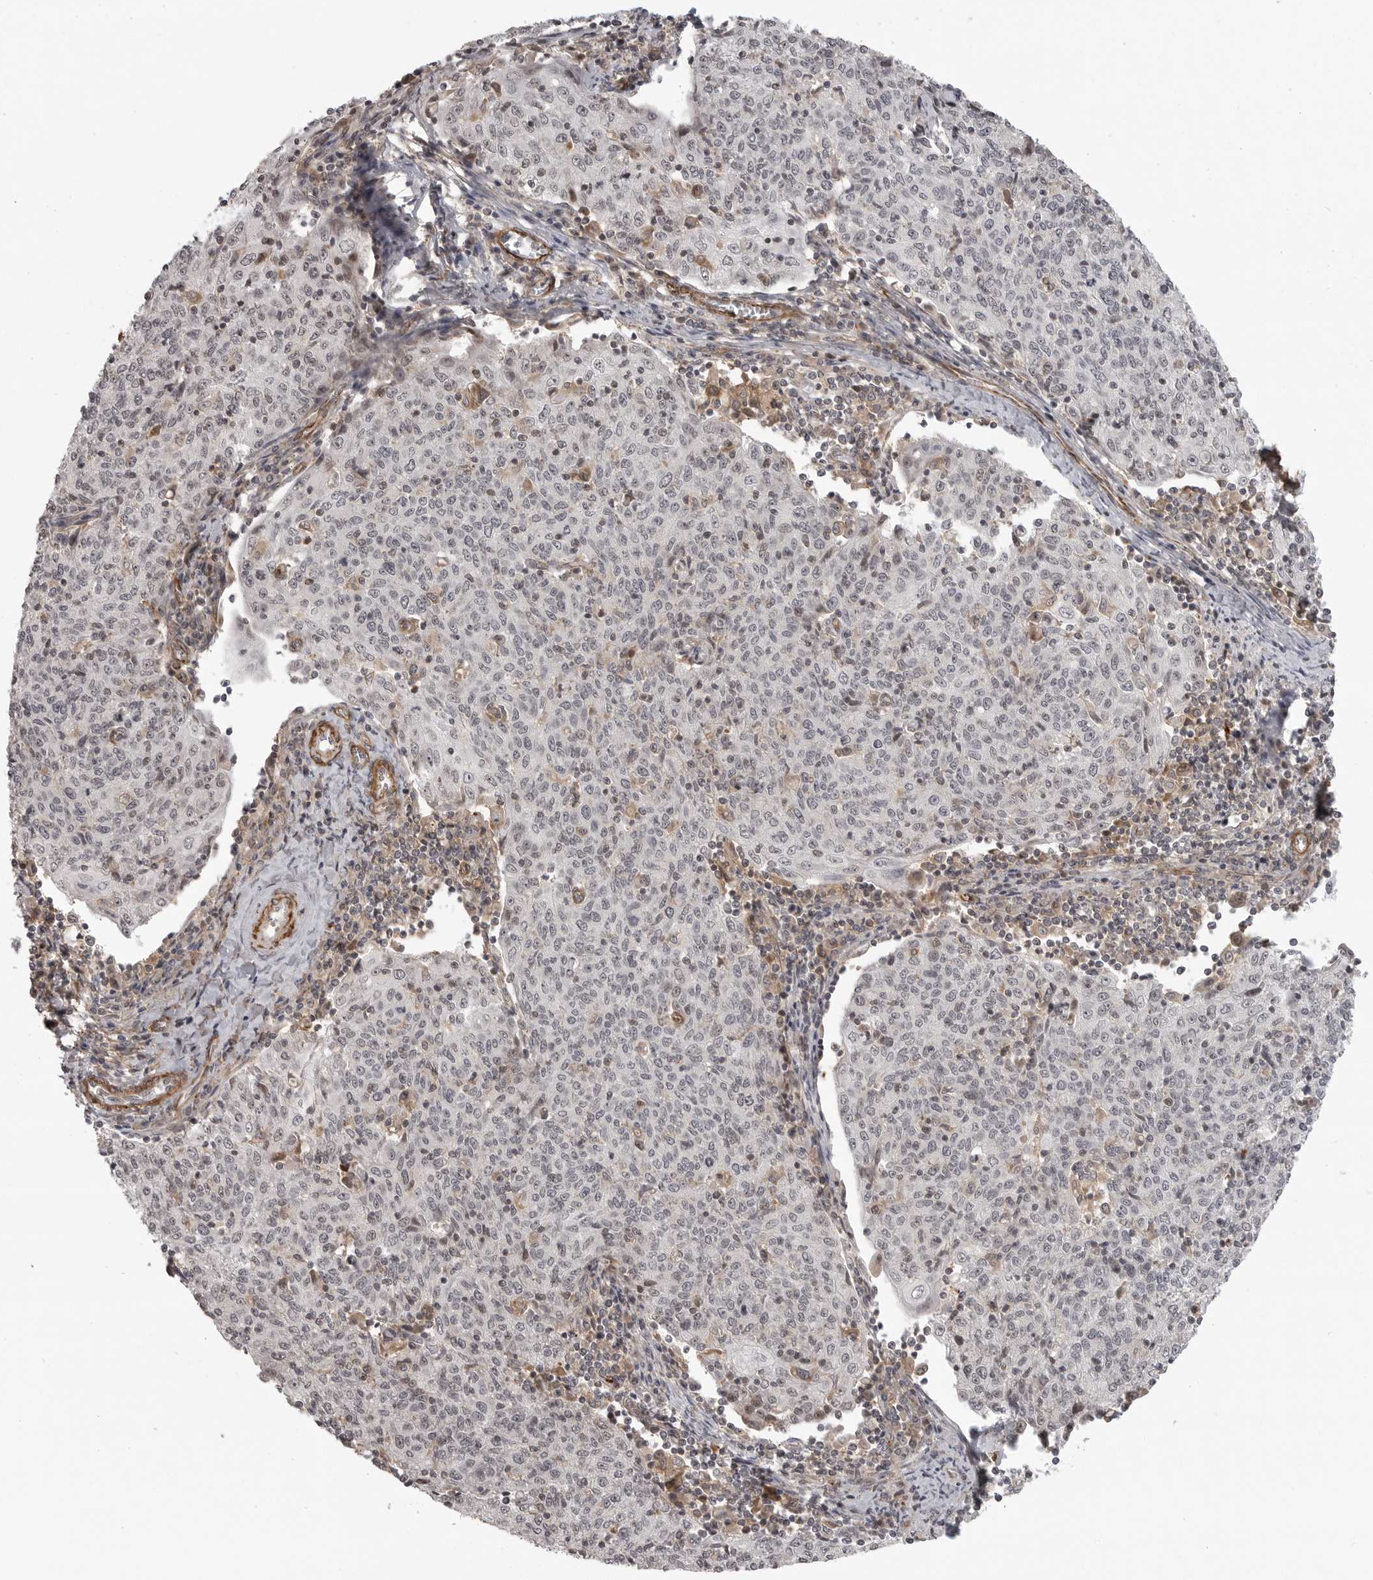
{"staining": {"intensity": "weak", "quantity": "<25%", "location": "nuclear"}, "tissue": "cervical cancer", "cell_type": "Tumor cells", "image_type": "cancer", "snomed": [{"axis": "morphology", "description": "Squamous cell carcinoma, NOS"}, {"axis": "topography", "description": "Cervix"}], "caption": "Histopathology image shows no significant protein expression in tumor cells of cervical squamous cell carcinoma. The staining is performed using DAB brown chromogen with nuclei counter-stained in using hematoxylin.", "gene": "TUT4", "patient": {"sex": "female", "age": 48}}